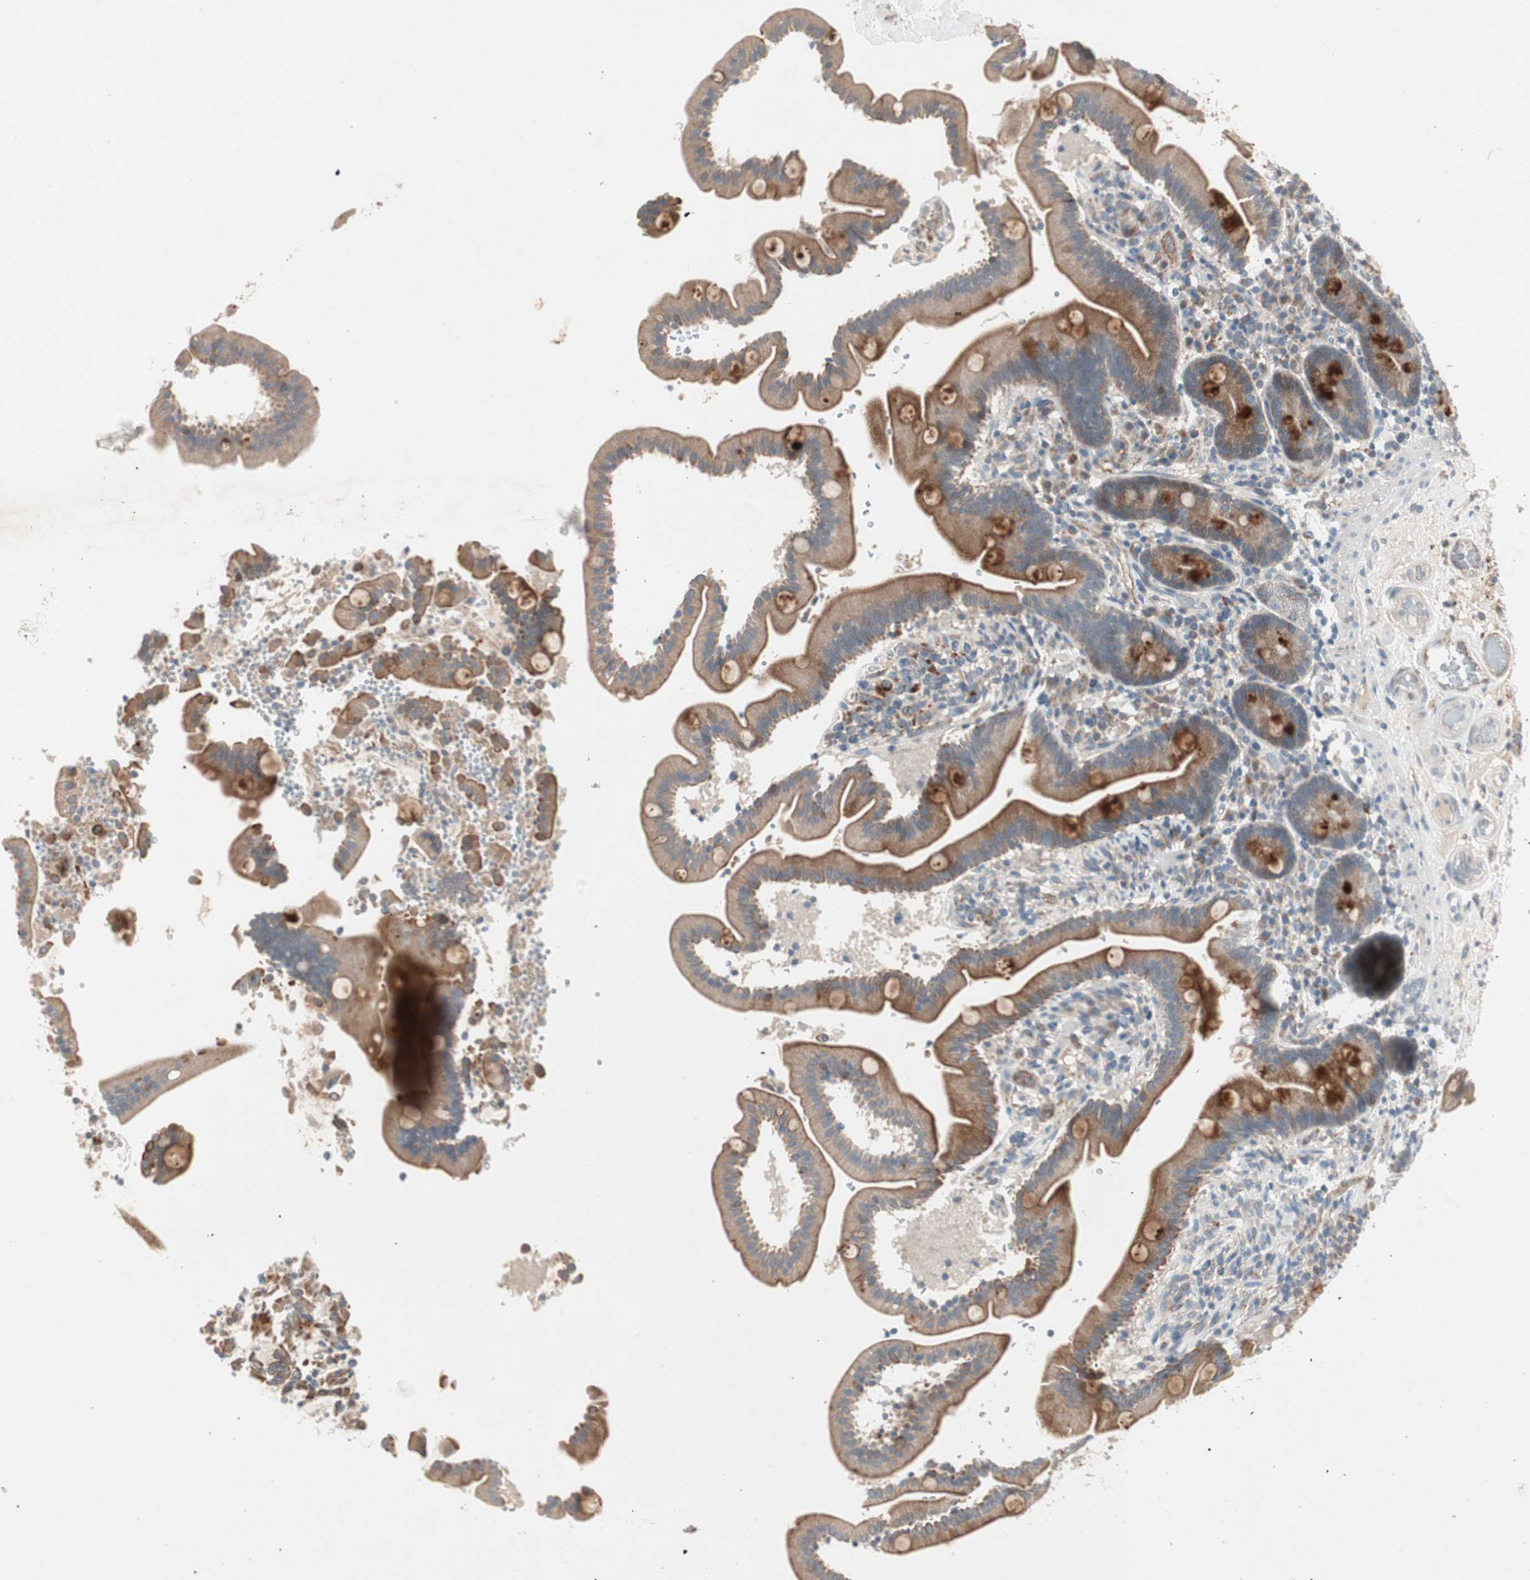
{"staining": {"intensity": "moderate", "quantity": ">75%", "location": "cytoplasmic/membranous"}, "tissue": "duodenum", "cell_type": "Glandular cells", "image_type": "normal", "snomed": [{"axis": "morphology", "description": "Normal tissue, NOS"}, {"axis": "topography", "description": "Duodenum"}], "caption": "Immunohistochemistry (IHC) photomicrograph of normal human duodenum stained for a protein (brown), which displays medium levels of moderate cytoplasmic/membranous staining in approximately >75% of glandular cells.", "gene": "FGFR4", "patient": {"sex": "male", "age": 54}}